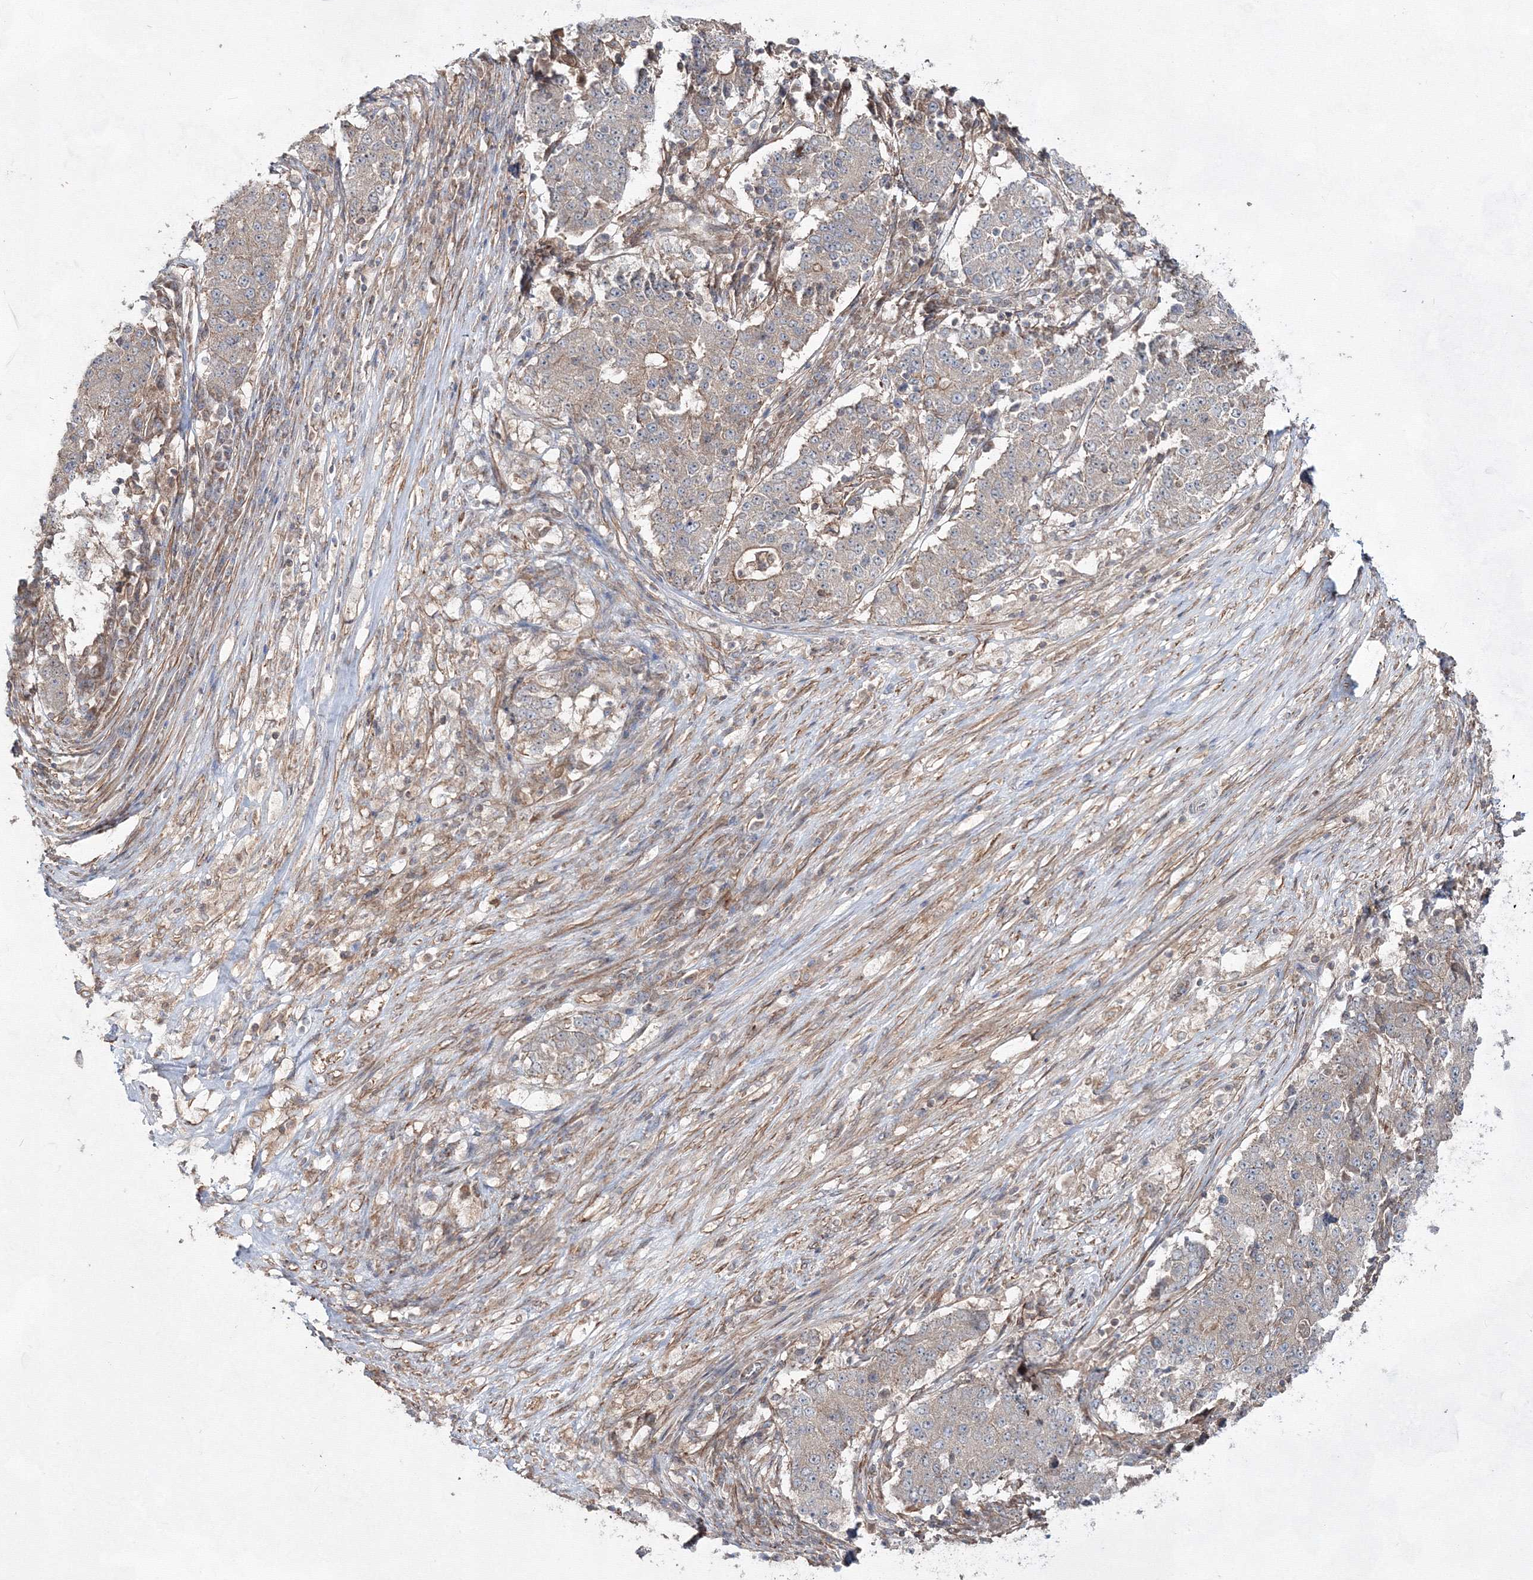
{"staining": {"intensity": "weak", "quantity": "<25%", "location": "cytoplasmic/membranous"}, "tissue": "stomach cancer", "cell_type": "Tumor cells", "image_type": "cancer", "snomed": [{"axis": "morphology", "description": "Adenocarcinoma, NOS"}, {"axis": "topography", "description": "Stomach"}], "caption": "The immunohistochemistry micrograph has no significant expression in tumor cells of stomach cancer tissue. The staining is performed using DAB brown chromogen with nuclei counter-stained in using hematoxylin.", "gene": "EXOC6", "patient": {"sex": "male", "age": 59}}